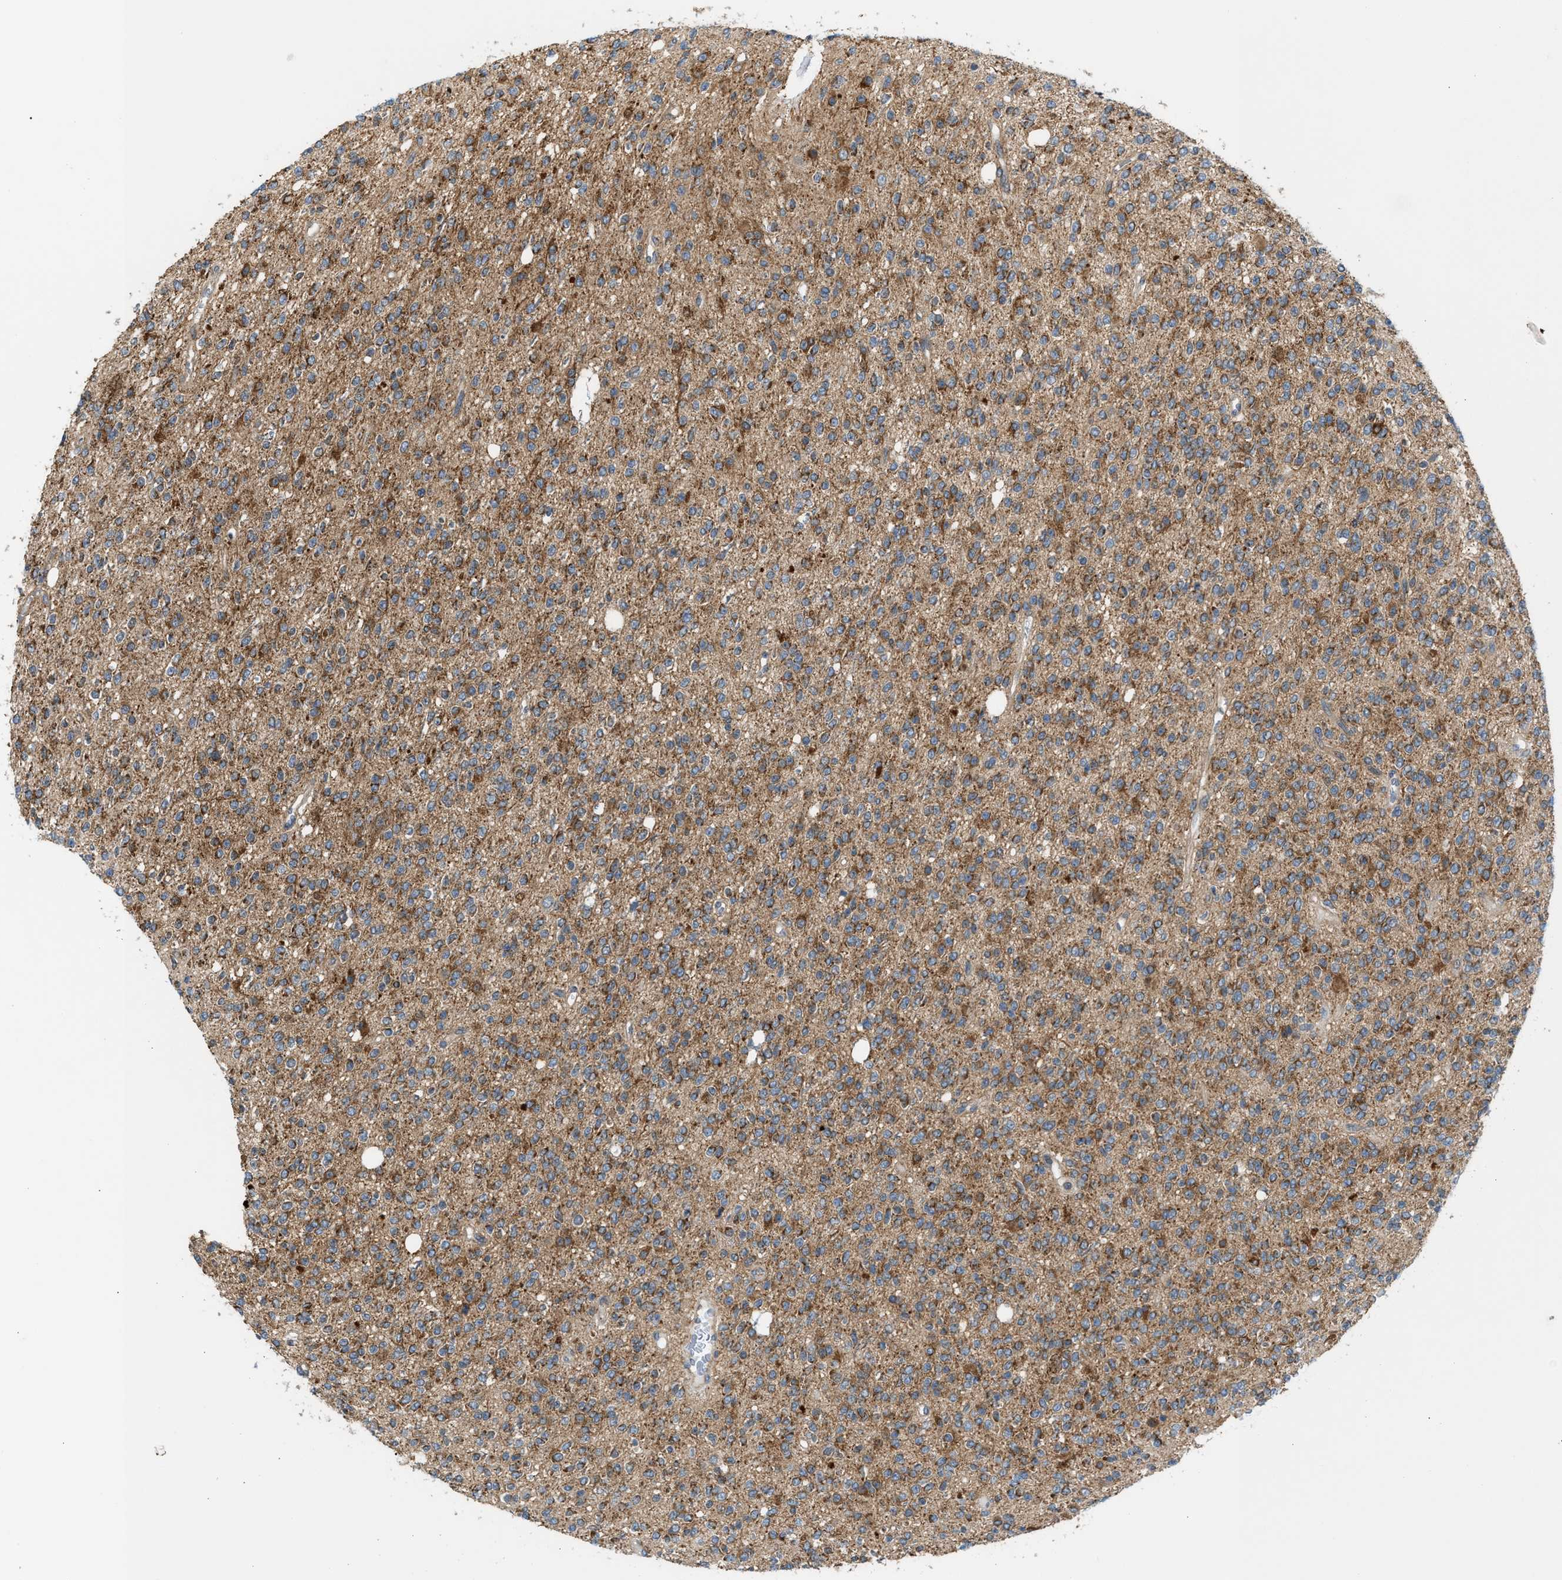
{"staining": {"intensity": "moderate", "quantity": ">75%", "location": "cytoplasmic/membranous"}, "tissue": "glioma", "cell_type": "Tumor cells", "image_type": "cancer", "snomed": [{"axis": "morphology", "description": "Glioma, malignant, High grade"}, {"axis": "topography", "description": "Brain"}], "caption": "This micrograph reveals malignant glioma (high-grade) stained with IHC to label a protein in brown. The cytoplasmic/membranous of tumor cells show moderate positivity for the protein. Nuclei are counter-stained blue.", "gene": "PDCL", "patient": {"sex": "male", "age": 34}}